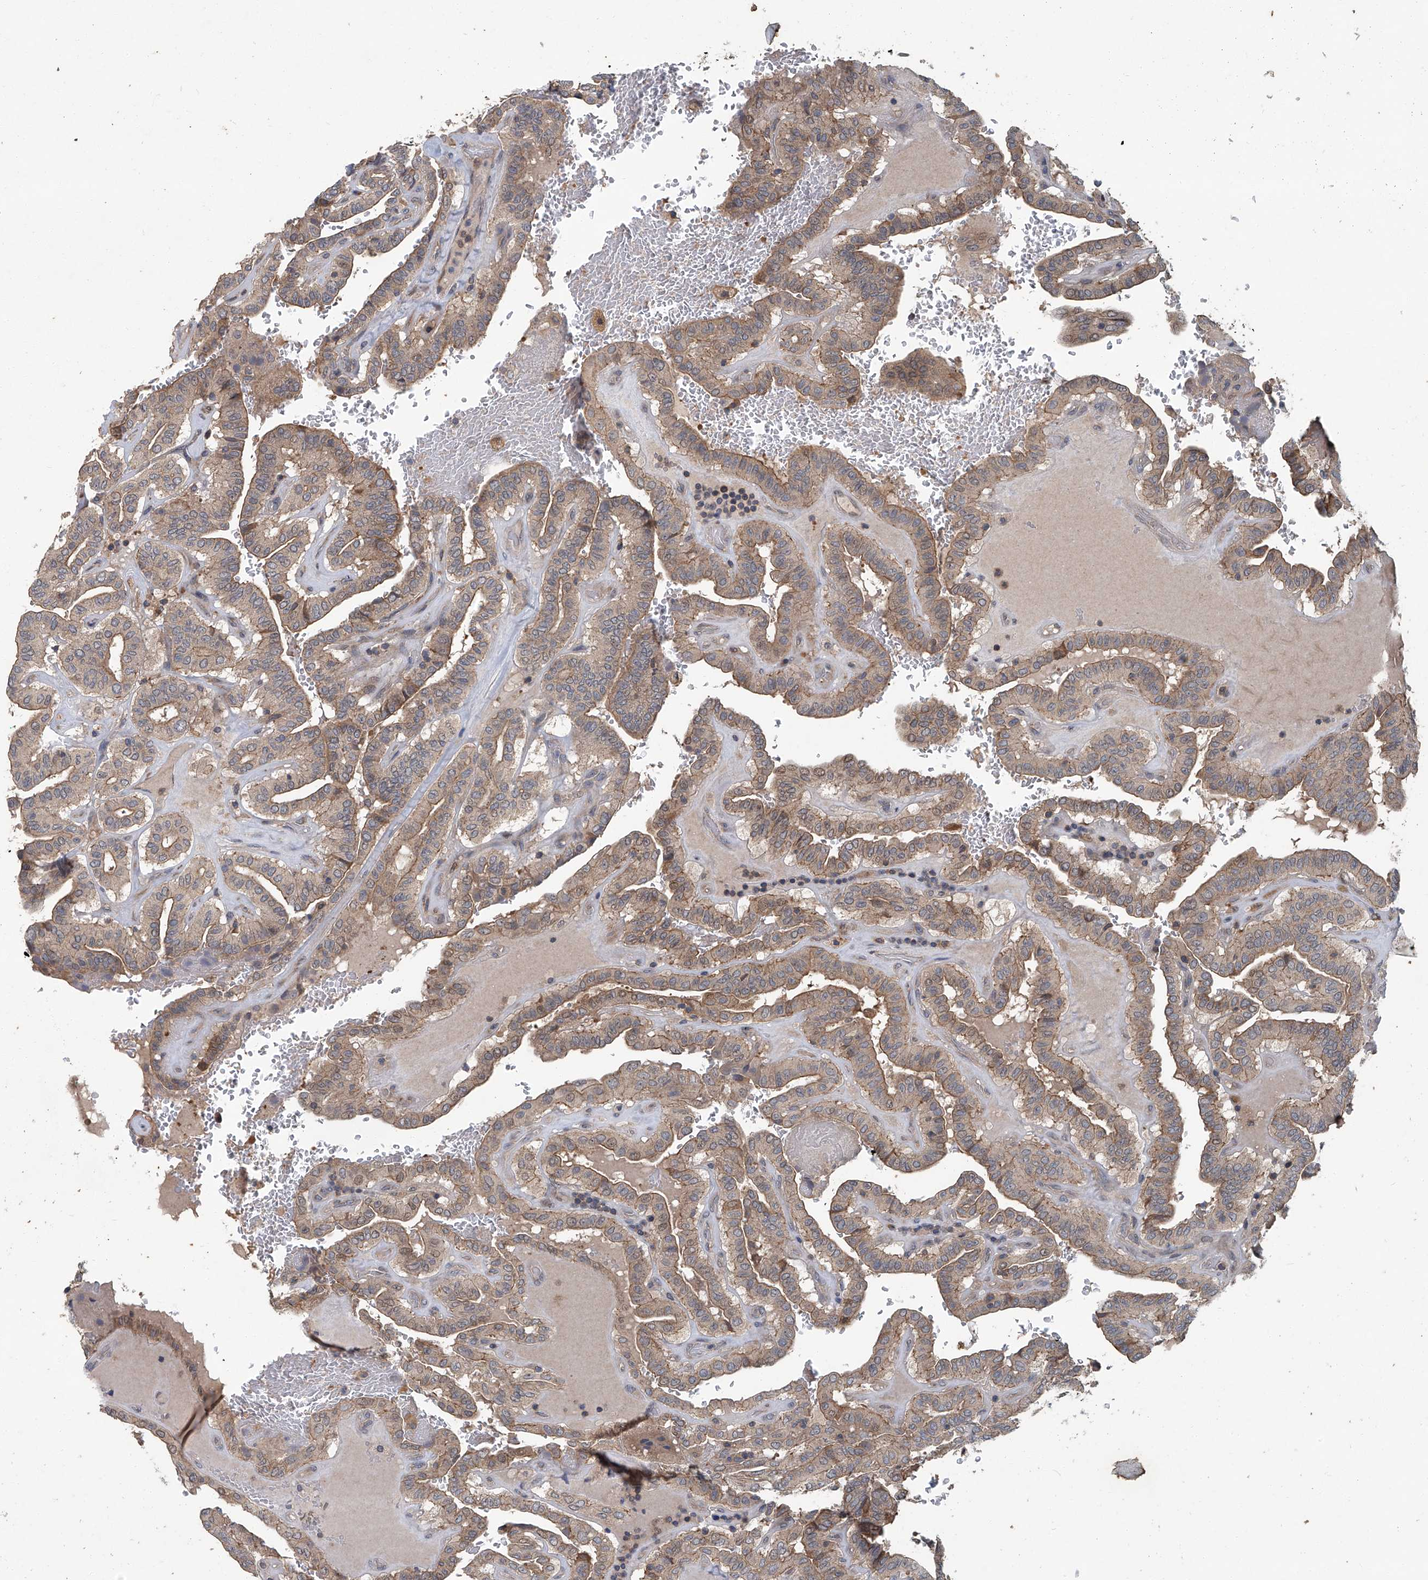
{"staining": {"intensity": "moderate", "quantity": ">75%", "location": "cytoplasmic/membranous"}, "tissue": "thyroid cancer", "cell_type": "Tumor cells", "image_type": "cancer", "snomed": [{"axis": "morphology", "description": "Papillary adenocarcinoma, NOS"}, {"axis": "topography", "description": "Thyroid gland"}], "caption": "A brown stain shows moderate cytoplasmic/membranous positivity of a protein in human thyroid cancer (papillary adenocarcinoma) tumor cells.", "gene": "ANKRD34A", "patient": {"sex": "male", "age": 77}}